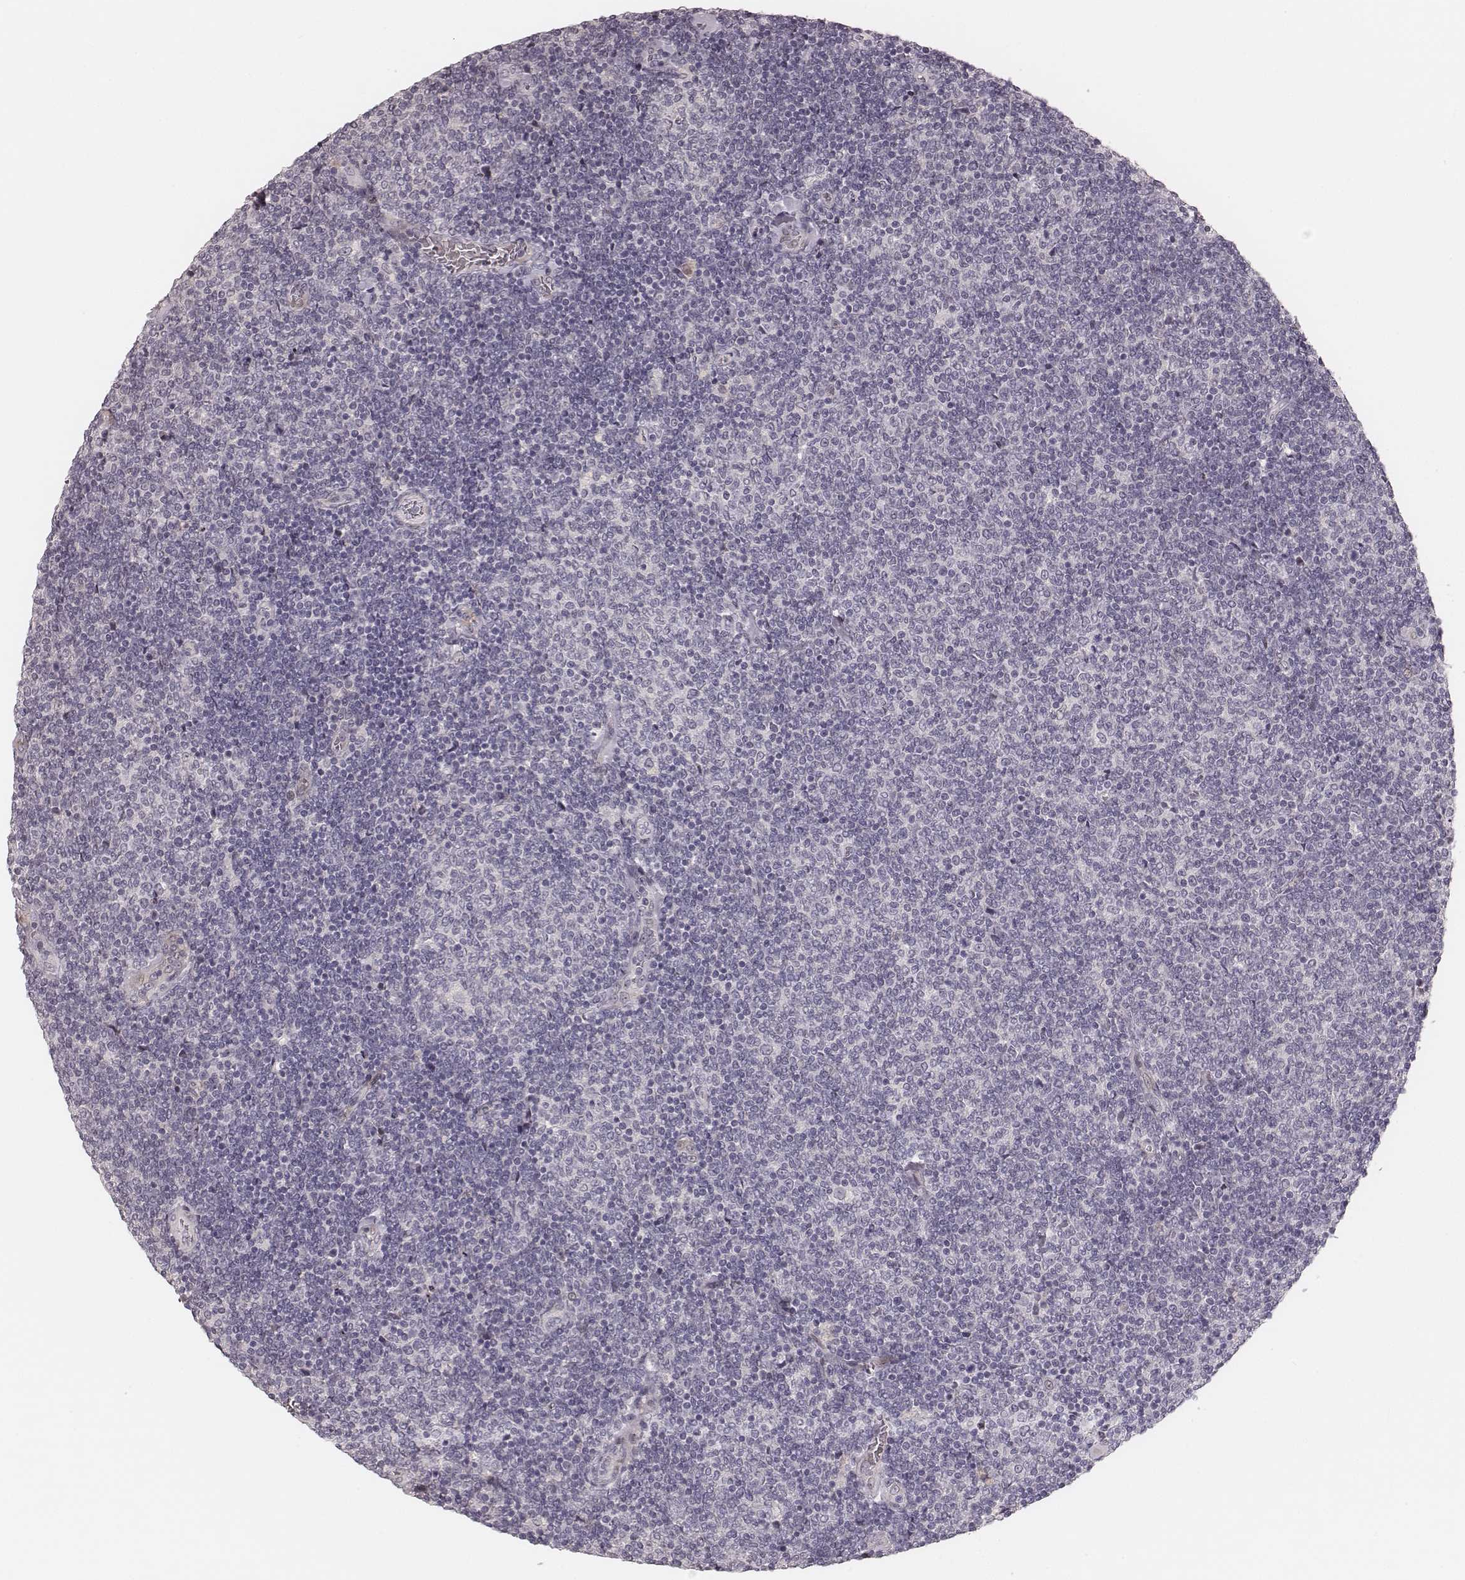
{"staining": {"intensity": "negative", "quantity": "none", "location": "none"}, "tissue": "lymphoma", "cell_type": "Tumor cells", "image_type": "cancer", "snomed": [{"axis": "morphology", "description": "Malignant lymphoma, non-Hodgkin's type, Low grade"}, {"axis": "topography", "description": "Lymph node"}], "caption": "A histopathology image of human lymphoma is negative for staining in tumor cells.", "gene": "MADCAM1", "patient": {"sex": "male", "age": 52}}